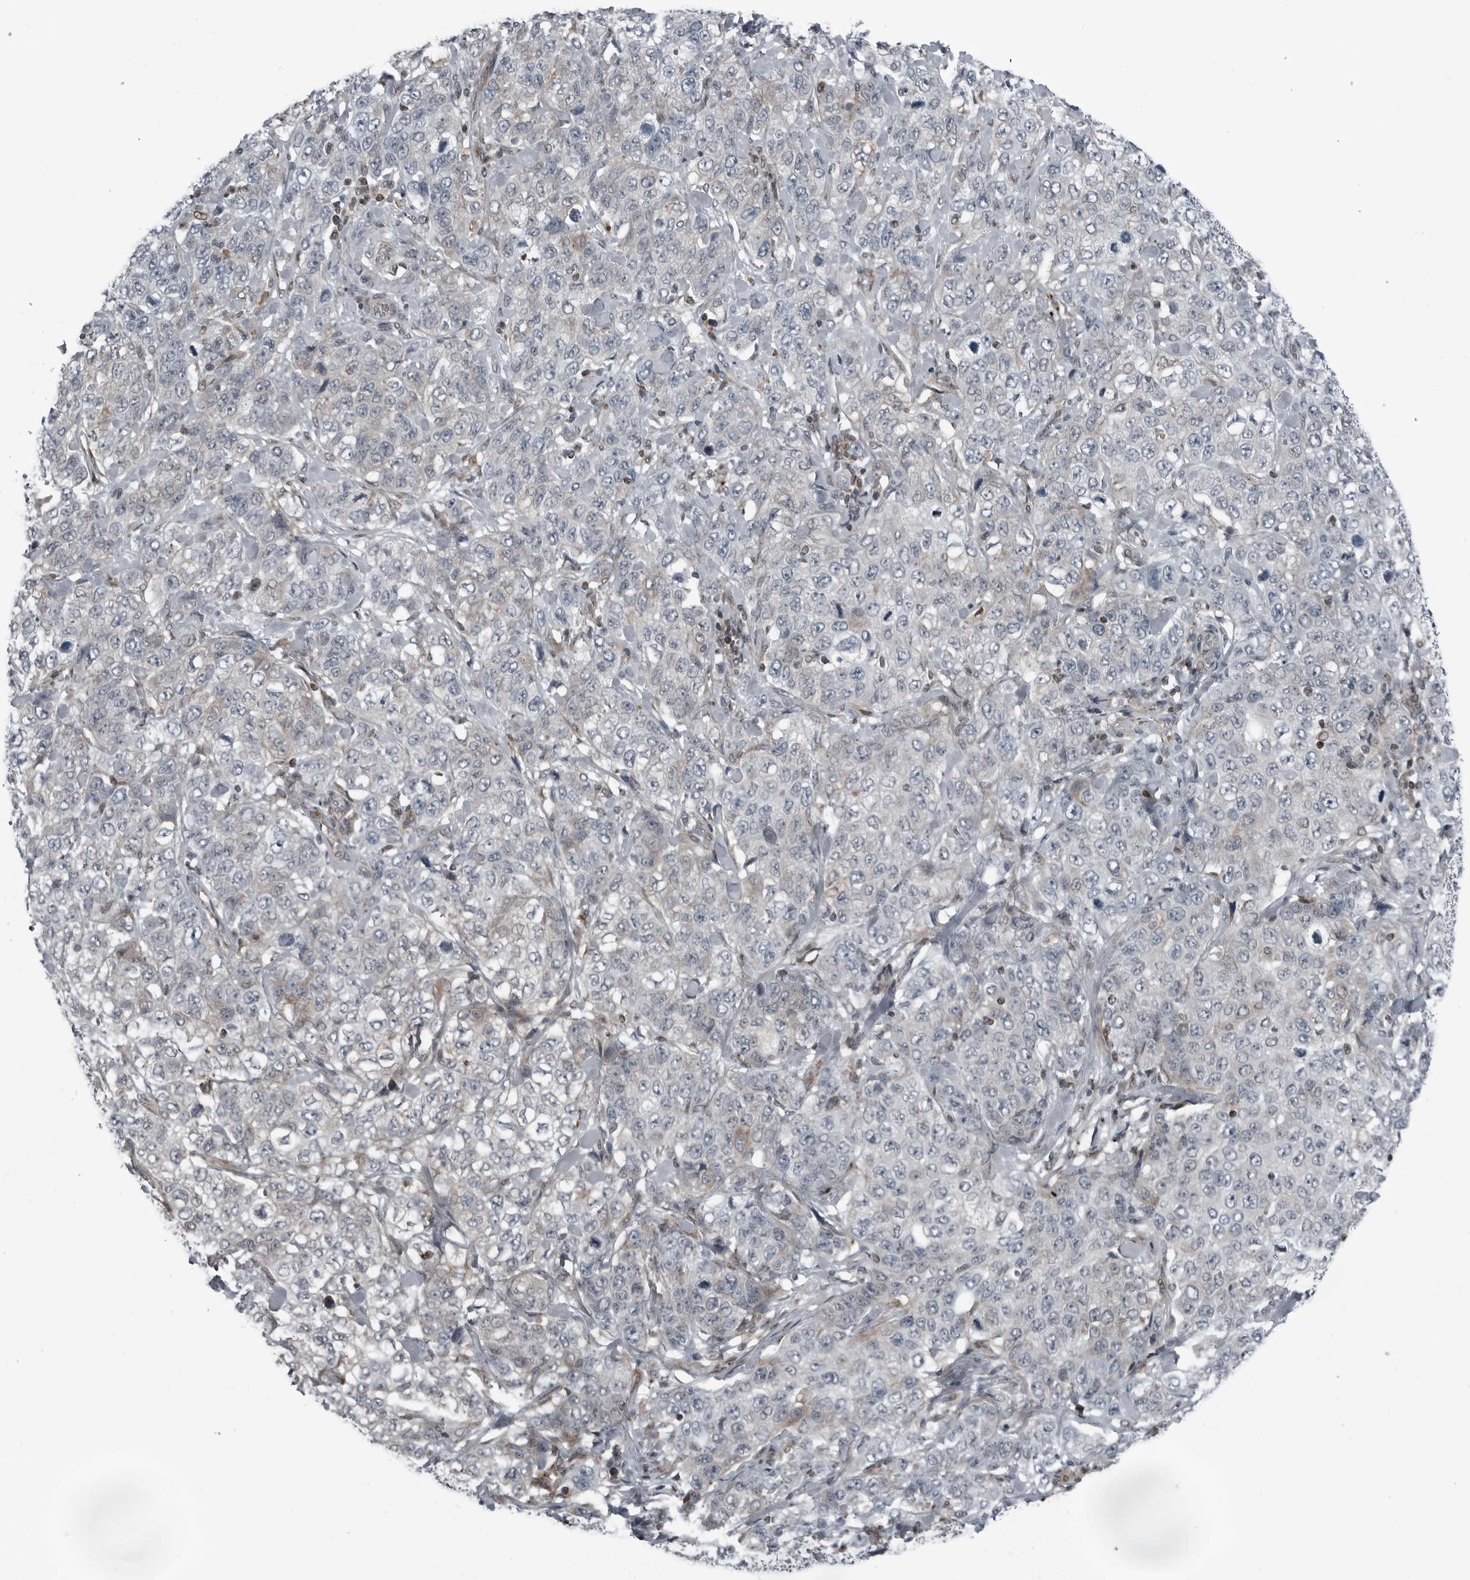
{"staining": {"intensity": "negative", "quantity": "none", "location": "none"}, "tissue": "stomach cancer", "cell_type": "Tumor cells", "image_type": "cancer", "snomed": [{"axis": "morphology", "description": "Adenocarcinoma, NOS"}, {"axis": "topography", "description": "Stomach"}], "caption": "Micrograph shows no protein expression in tumor cells of adenocarcinoma (stomach) tissue. The staining was performed using DAB to visualize the protein expression in brown, while the nuclei were stained in blue with hematoxylin (Magnification: 20x).", "gene": "GAK", "patient": {"sex": "male", "age": 48}}